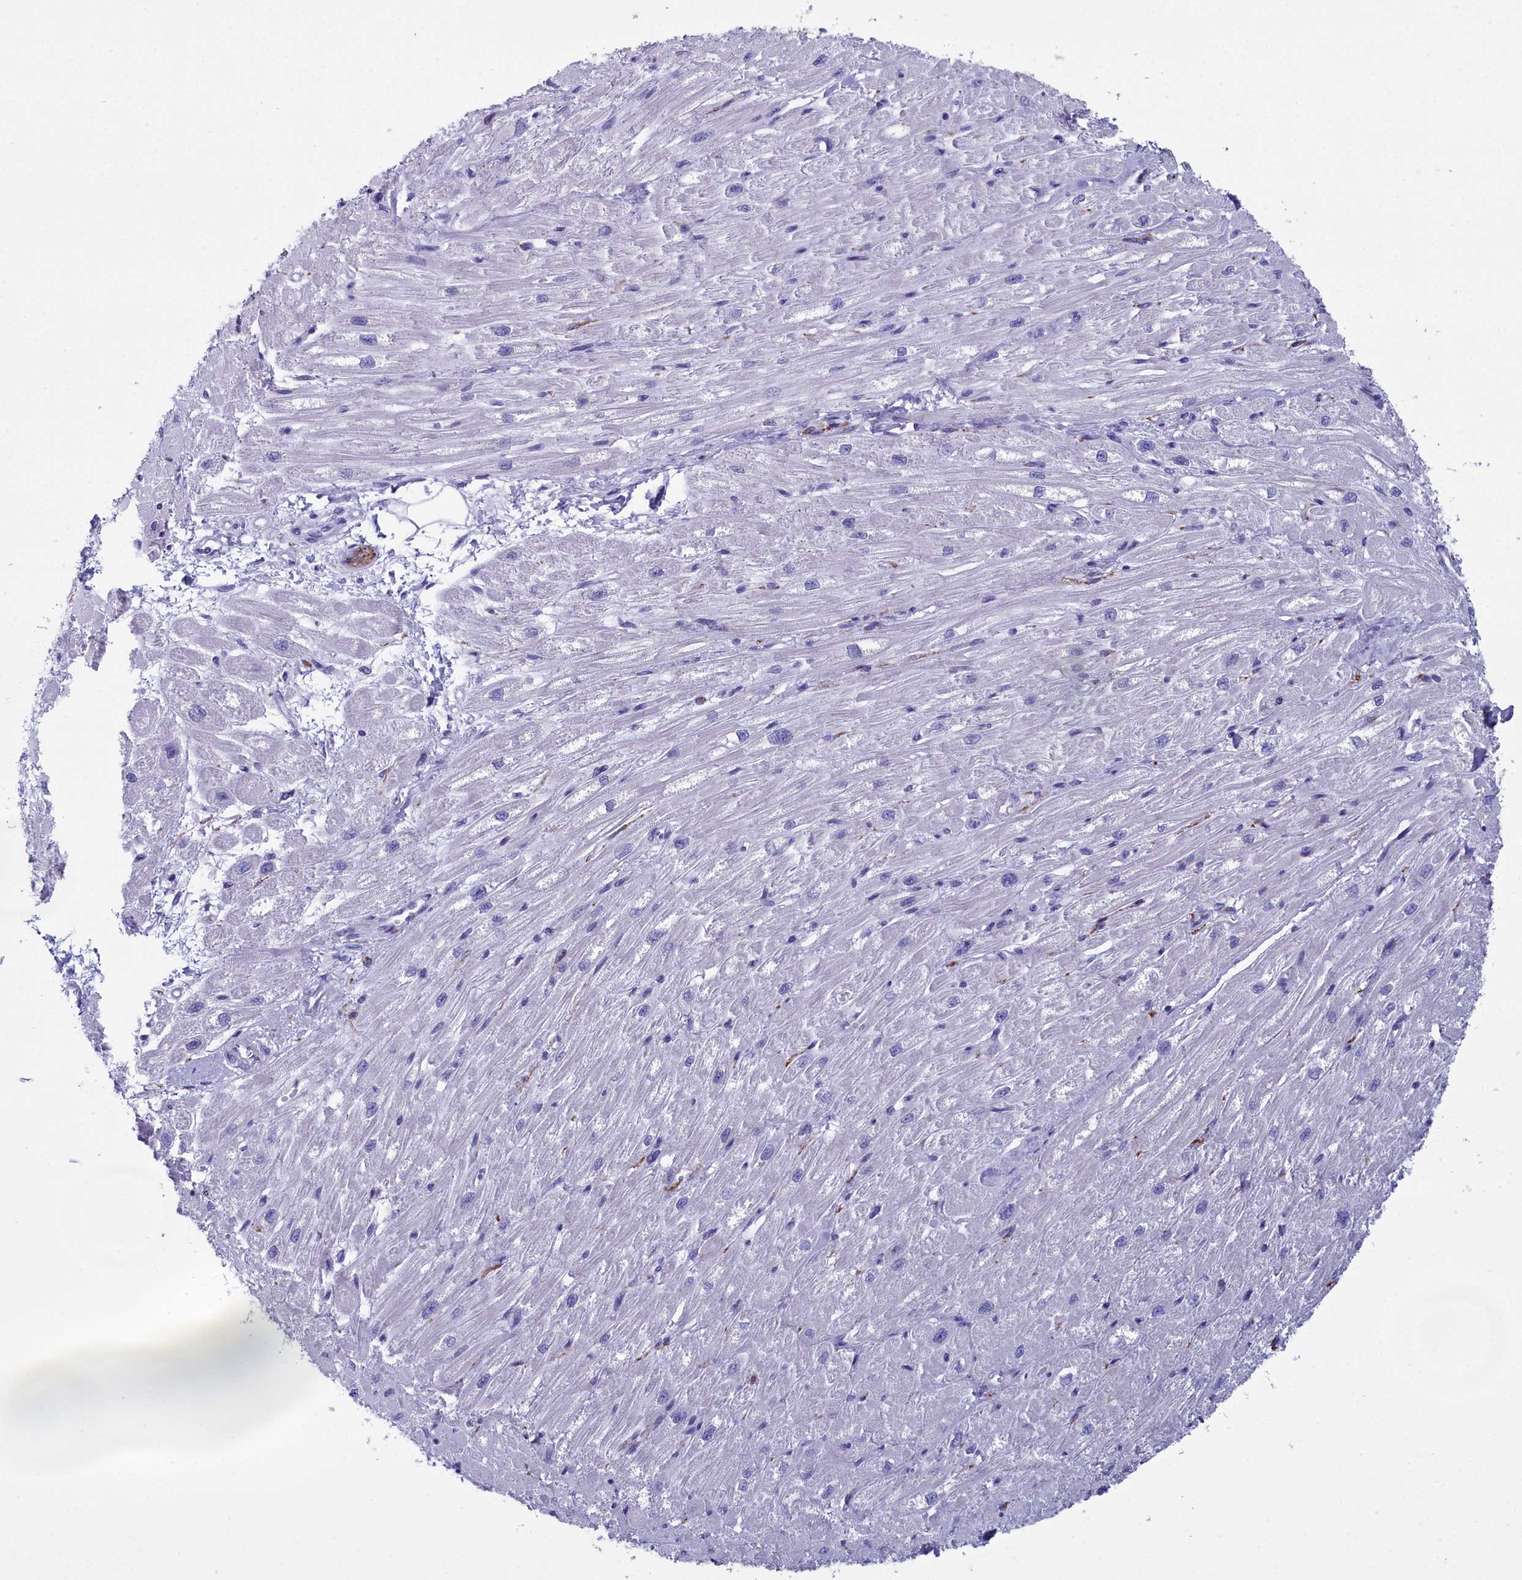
{"staining": {"intensity": "negative", "quantity": "none", "location": "none"}, "tissue": "heart muscle", "cell_type": "Cardiomyocytes", "image_type": "normal", "snomed": [{"axis": "morphology", "description": "Normal tissue, NOS"}, {"axis": "topography", "description": "Heart"}], "caption": "Immunohistochemistry (IHC) image of normal heart muscle: human heart muscle stained with DAB displays no significant protein expression in cardiomyocytes.", "gene": "MAP6", "patient": {"sex": "male", "age": 65}}